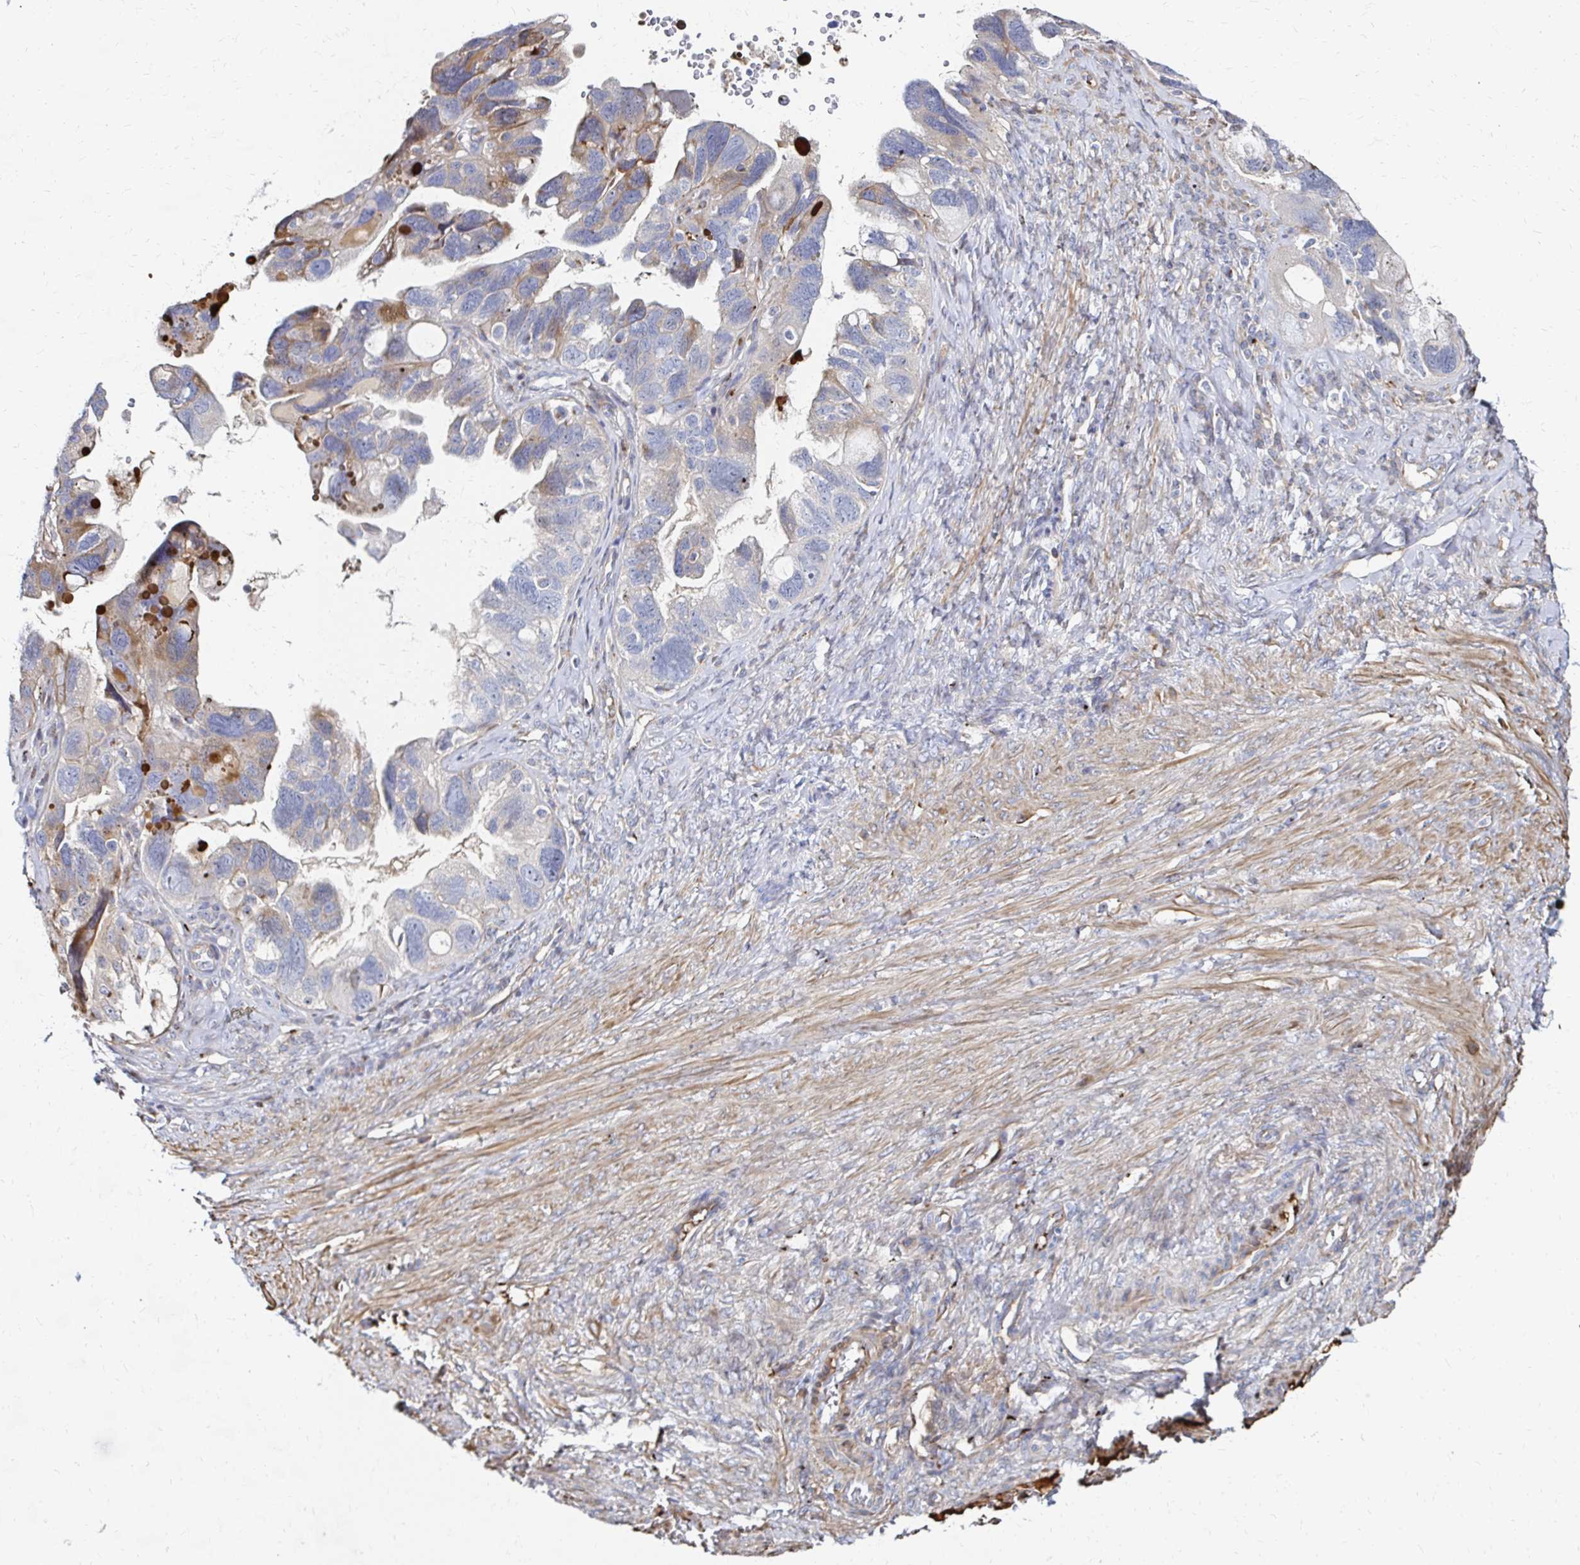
{"staining": {"intensity": "moderate", "quantity": "<25%", "location": "cytoplasmic/membranous"}, "tissue": "ovarian cancer", "cell_type": "Tumor cells", "image_type": "cancer", "snomed": [{"axis": "morphology", "description": "Cystadenocarcinoma, serous, NOS"}, {"axis": "topography", "description": "Ovary"}], "caption": "Immunohistochemistry (IHC) (DAB (3,3'-diaminobenzidine)) staining of human ovarian cancer exhibits moderate cytoplasmic/membranous protein staining in about <25% of tumor cells.", "gene": "MAN1A1", "patient": {"sex": "female", "age": 60}}